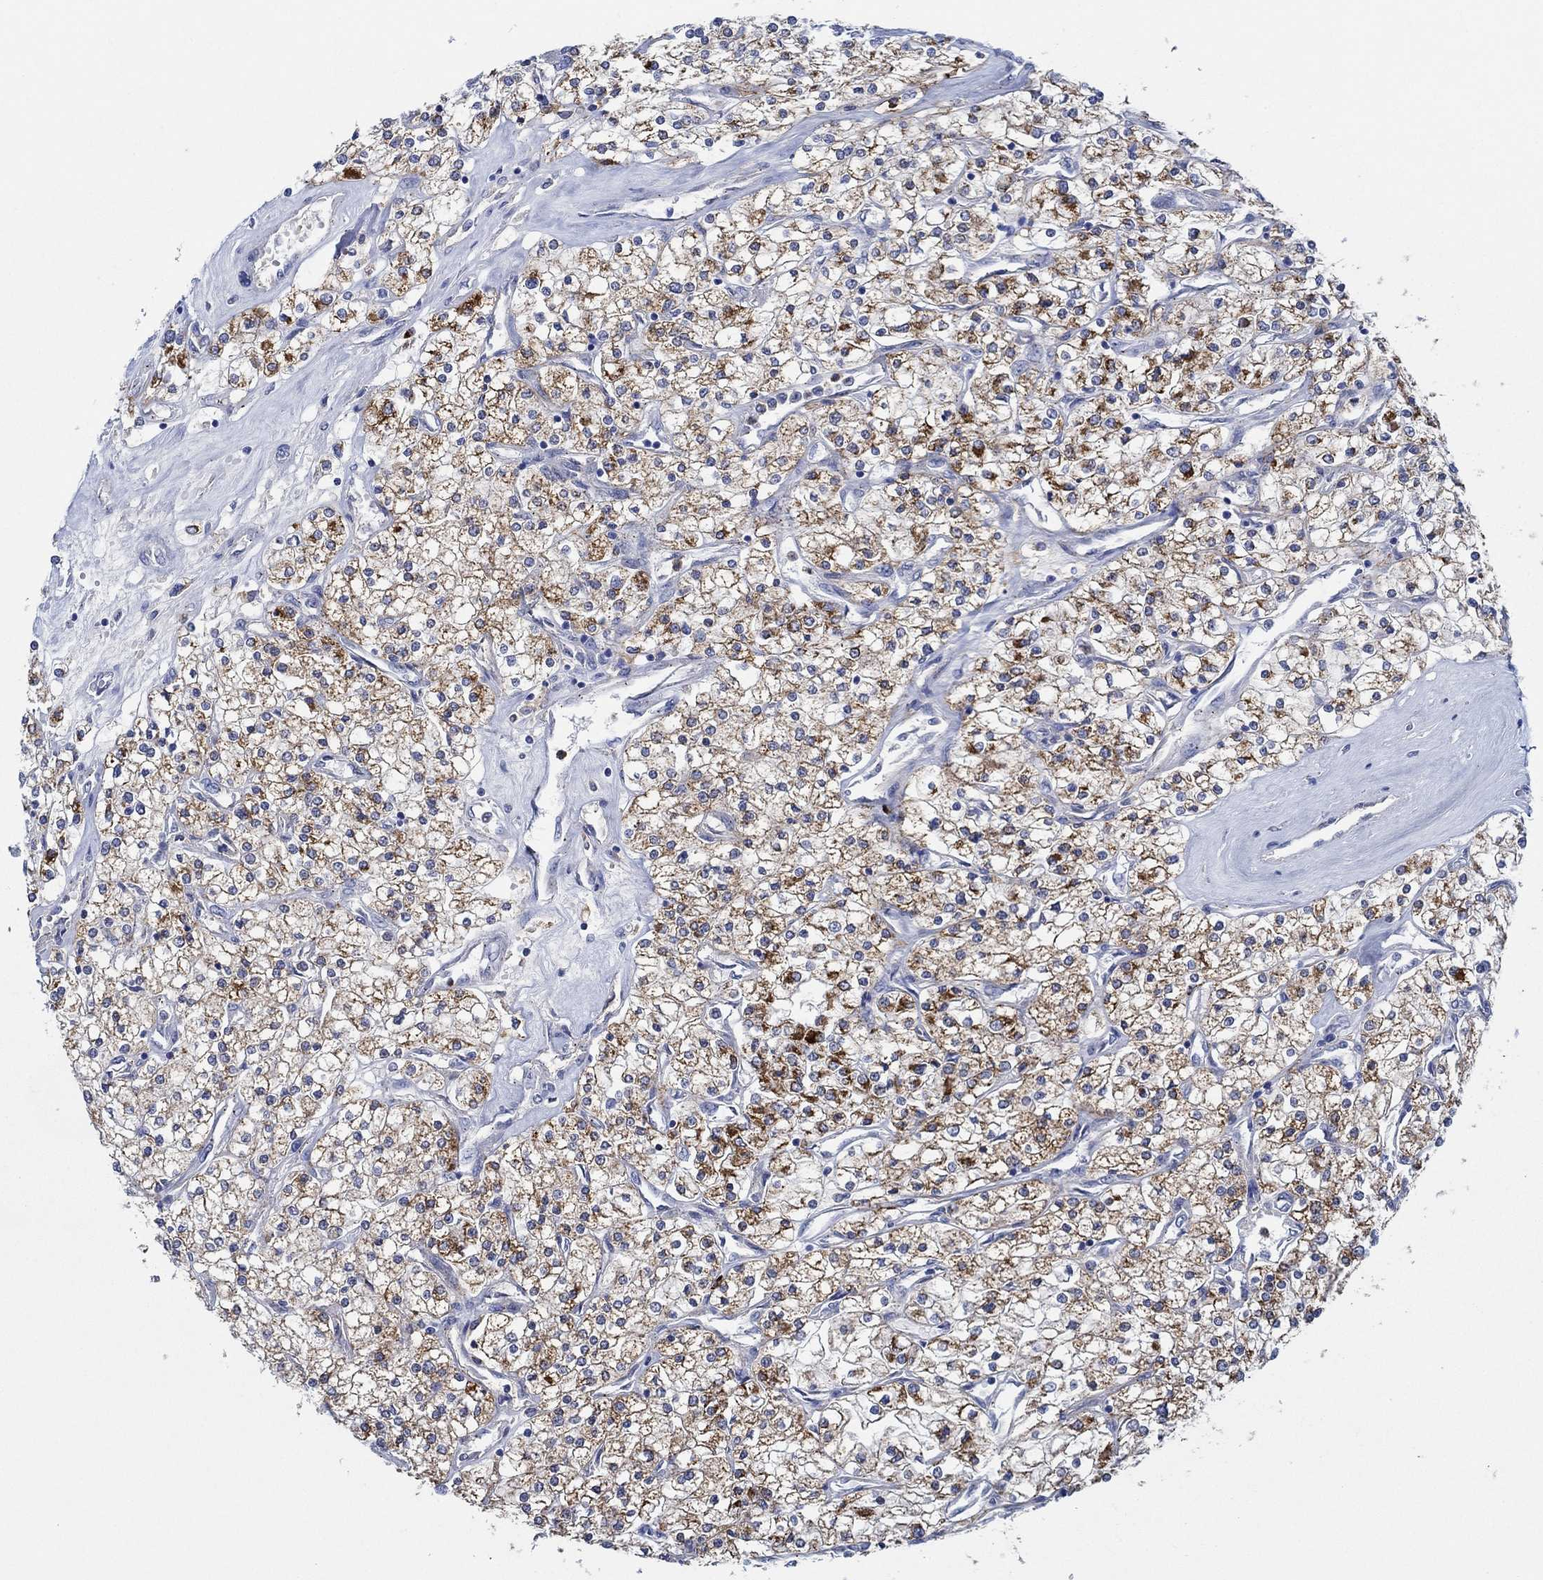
{"staining": {"intensity": "strong", "quantity": ">75%", "location": "cytoplasmic/membranous"}, "tissue": "renal cancer", "cell_type": "Tumor cells", "image_type": "cancer", "snomed": [{"axis": "morphology", "description": "Adenocarcinoma, NOS"}, {"axis": "topography", "description": "Kidney"}], "caption": "Immunohistochemistry (DAB (3,3'-diaminobenzidine)) staining of human renal cancer demonstrates strong cytoplasmic/membranous protein positivity in about >75% of tumor cells. Ihc stains the protein in brown and the nuclei are stained blue.", "gene": "CPM", "patient": {"sex": "male", "age": 80}}